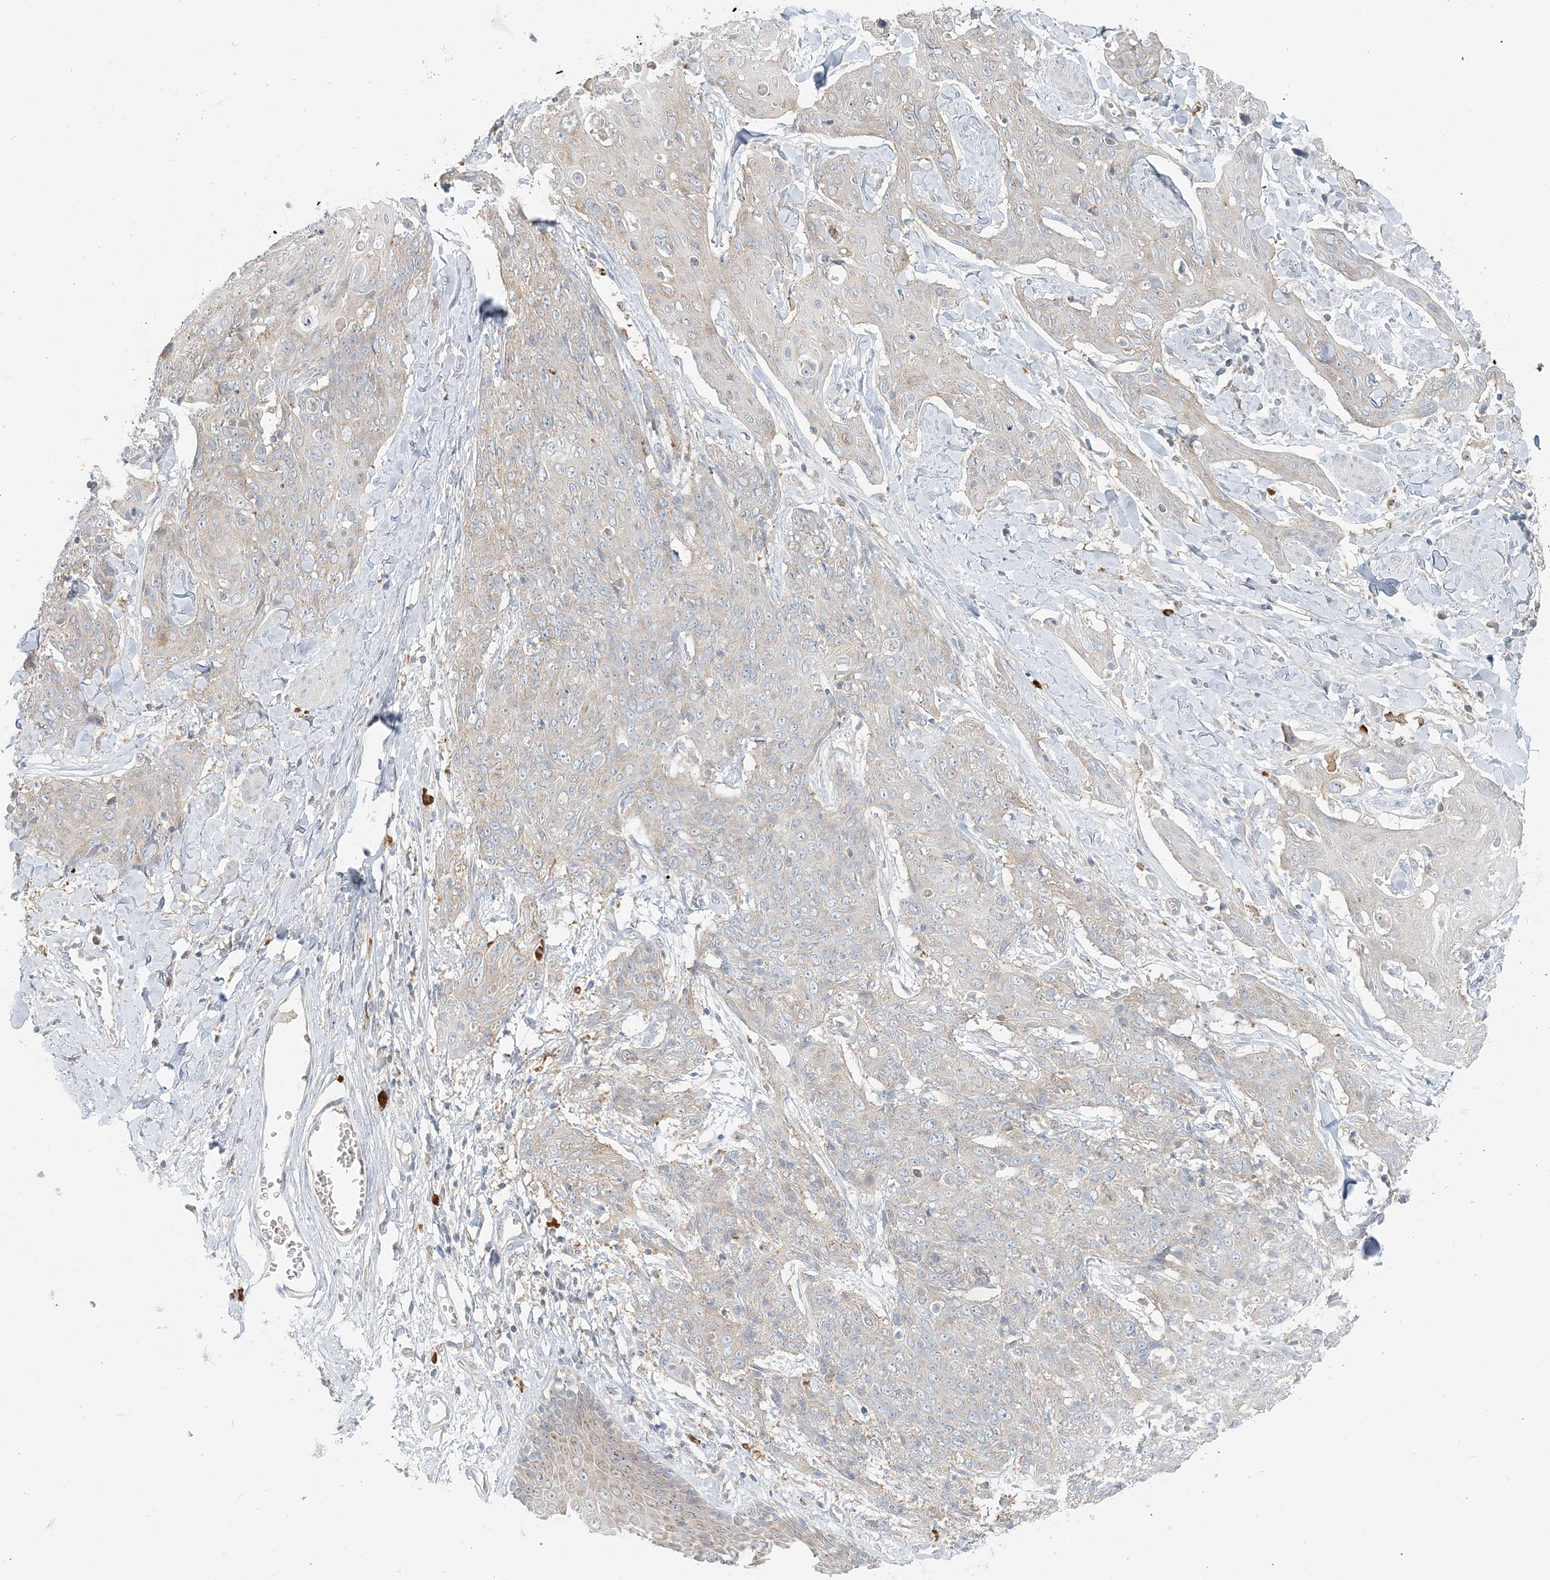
{"staining": {"intensity": "negative", "quantity": "none", "location": "none"}, "tissue": "skin cancer", "cell_type": "Tumor cells", "image_type": "cancer", "snomed": [{"axis": "morphology", "description": "Squamous cell carcinoma, NOS"}, {"axis": "topography", "description": "Skin"}, {"axis": "topography", "description": "Vulva"}], "caption": "Skin cancer (squamous cell carcinoma) was stained to show a protein in brown. There is no significant positivity in tumor cells. Brightfield microscopy of immunohistochemistry (IHC) stained with DAB (brown) and hematoxylin (blue), captured at high magnification.", "gene": "NAA11", "patient": {"sex": "female", "age": 85}}